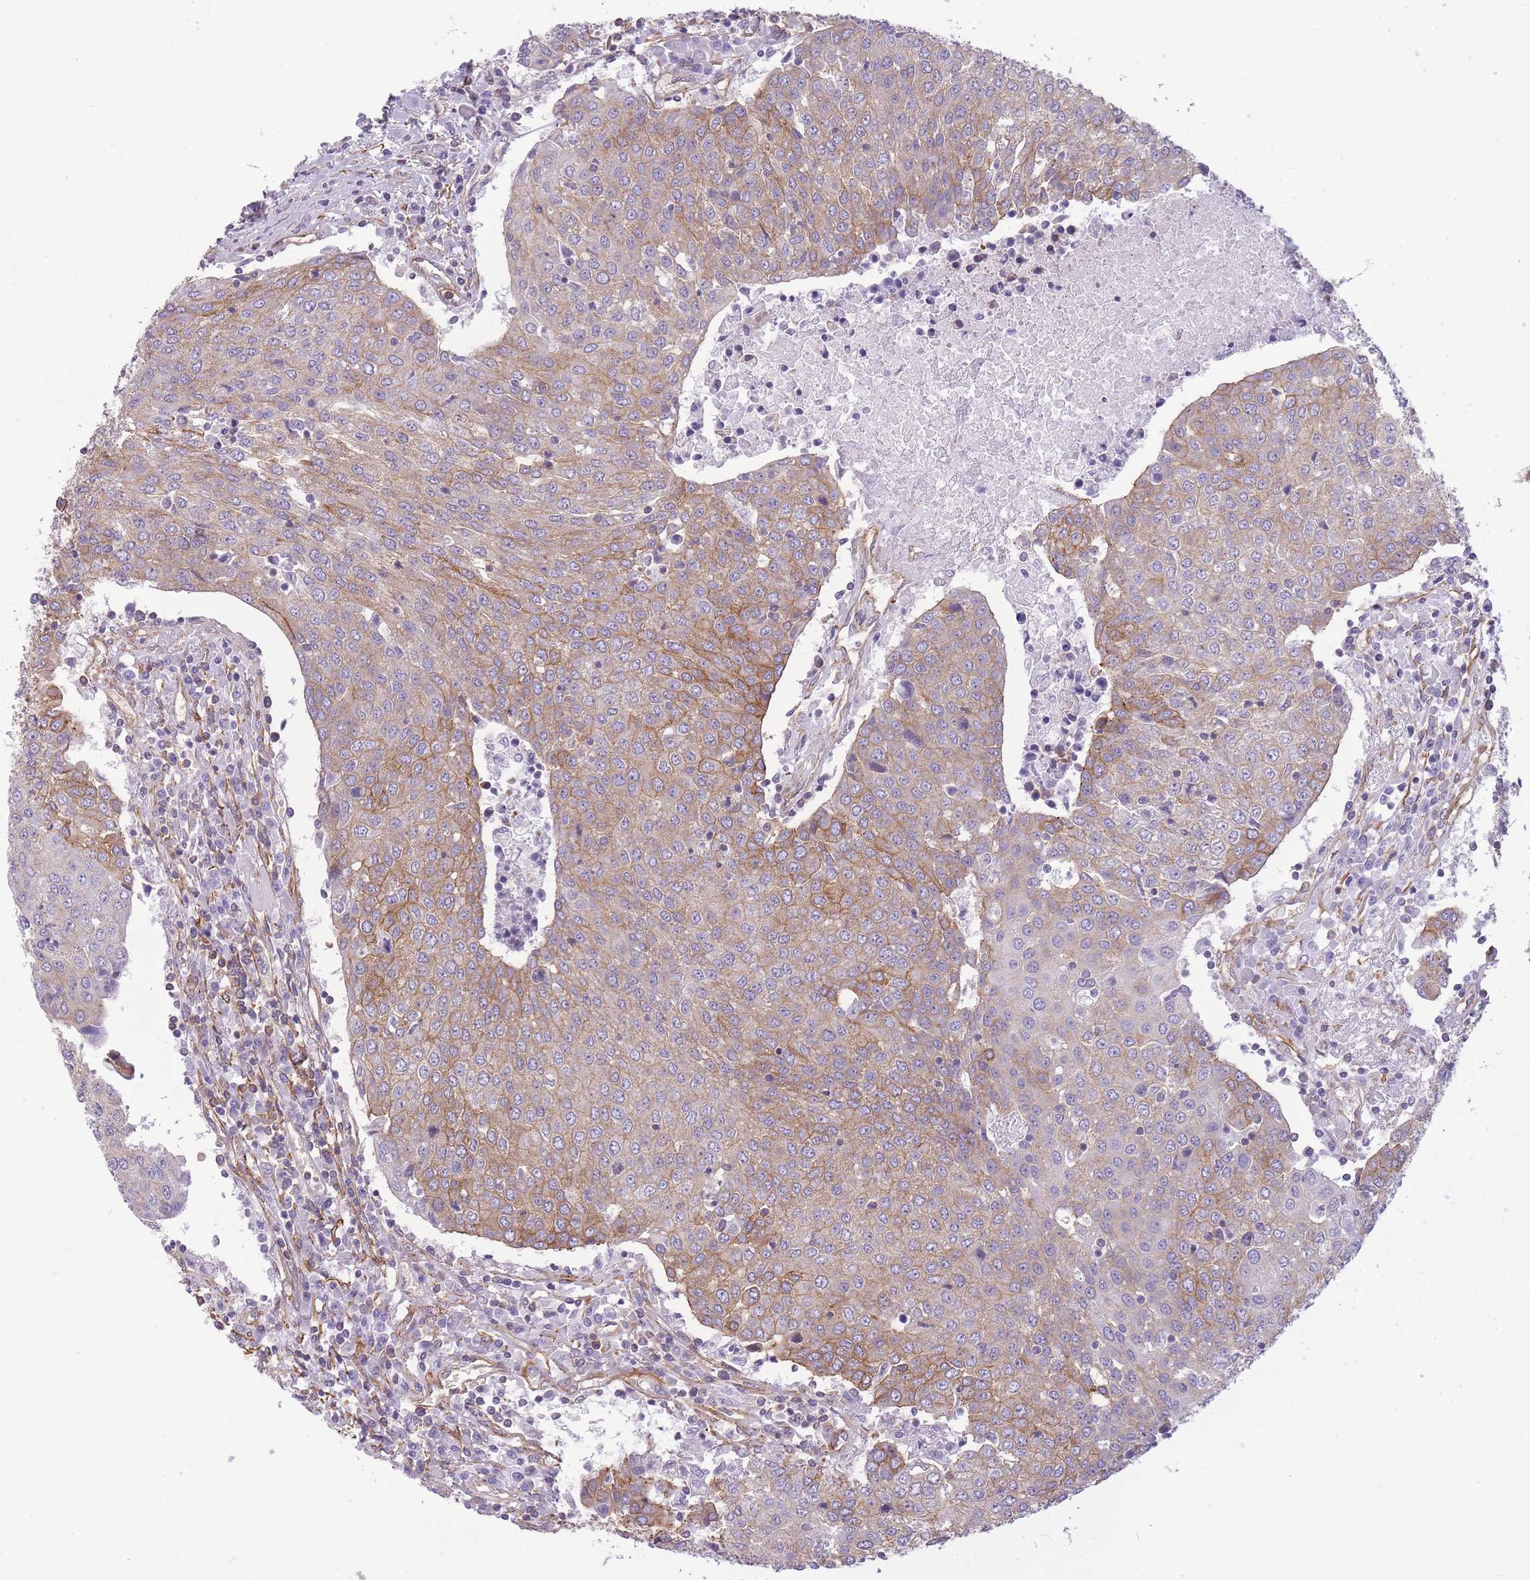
{"staining": {"intensity": "moderate", "quantity": "<25%", "location": "cytoplasmic/membranous"}, "tissue": "urothelial cancer", "cell_type": "Tumor cells", "image_type": "cancer", "snomed": [{"axis": "morphology", "description": "Urothelial carcinoma, High grade"}, {"axis": "topography", "description": "Urinary bladder"}], "caption": "There is low levels of moderate cytoplasmic/membranous staining in tumor cells of urothelial cancer, as demonstrated by immunohistochemical staining (brown color).", "gene": "ADD1", "patient": {"sex": "female", "age": 85}}